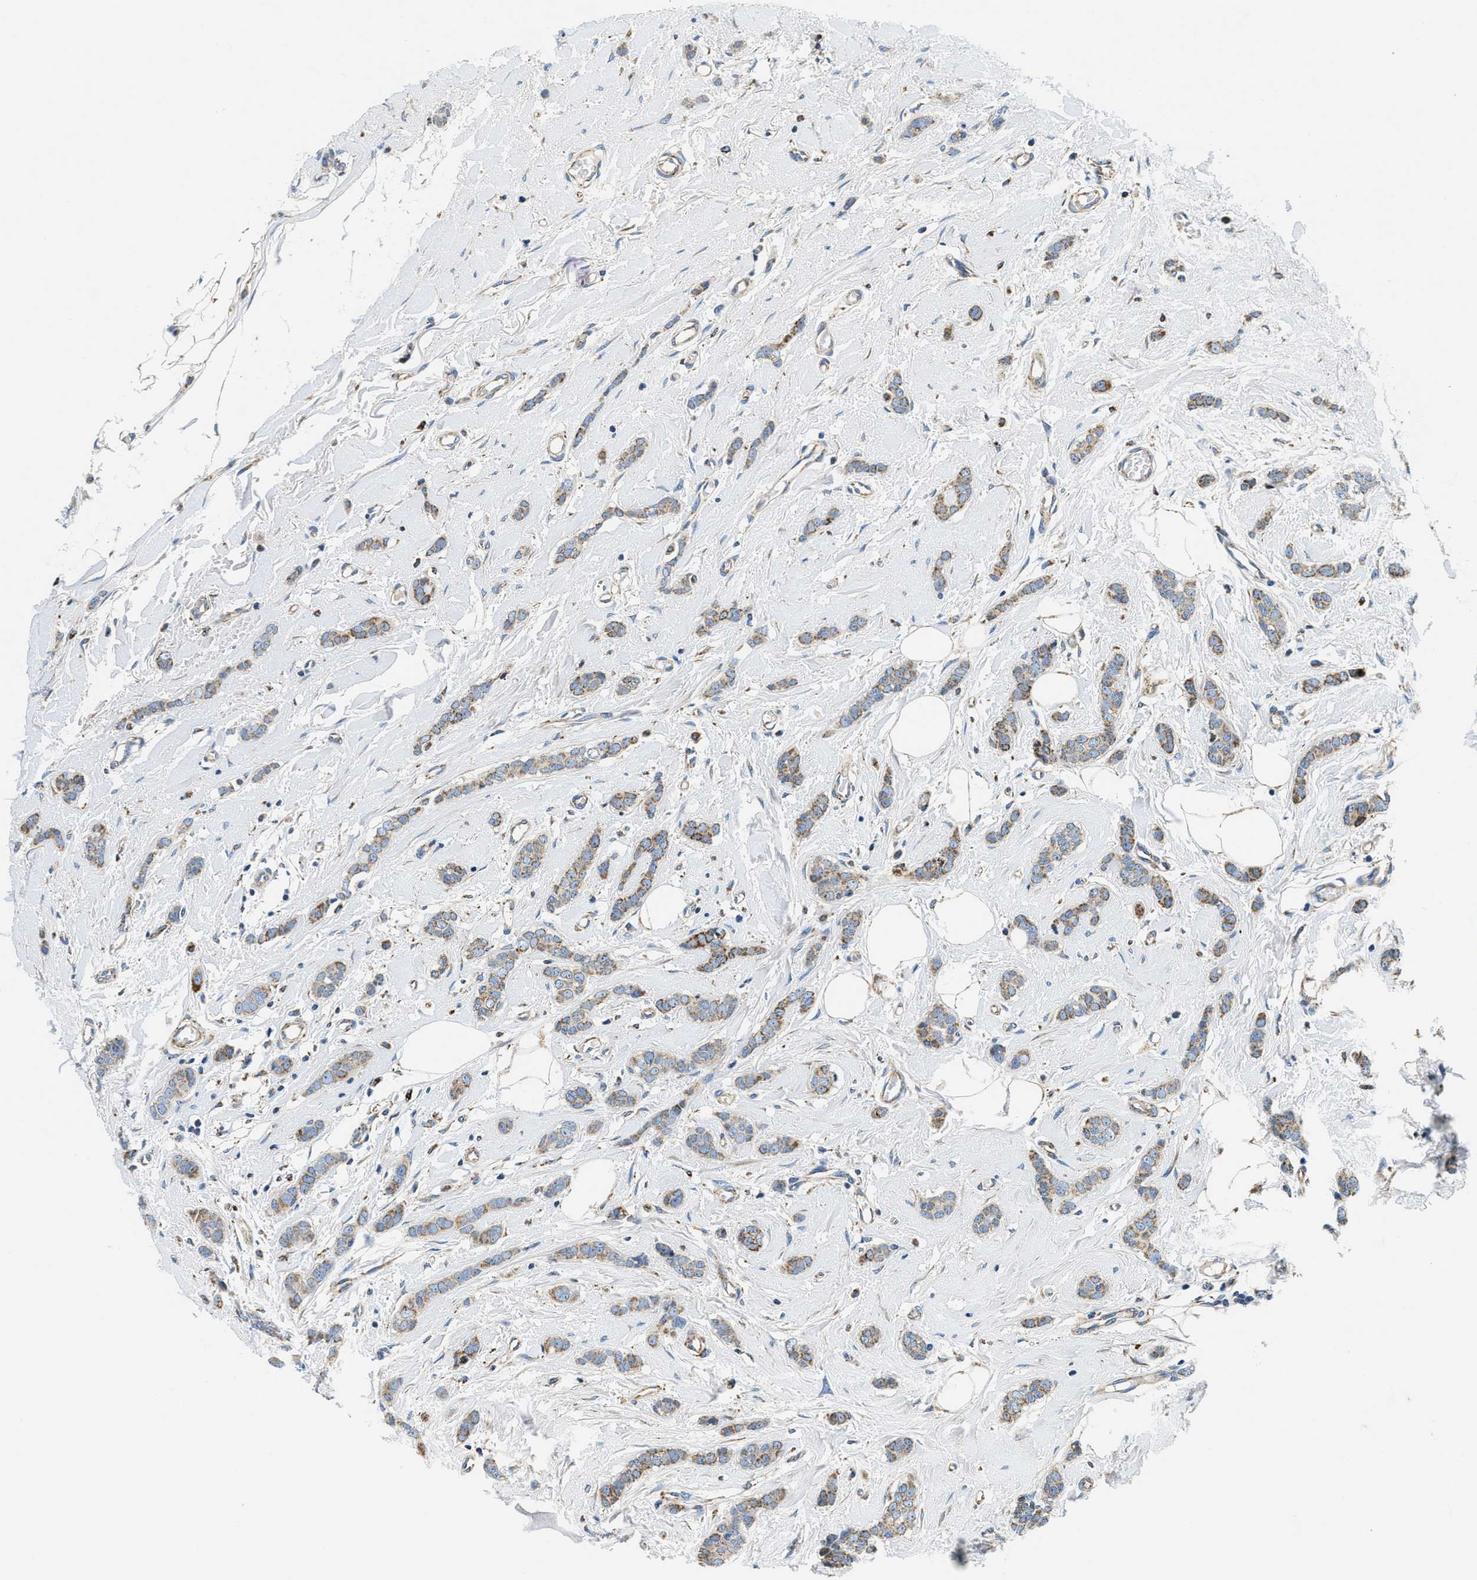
{"staining": {"intensity": "moderate", "quantity": ">75%", "location": "cytoplasmic/membranous"}, "tissue": "breast cancer", "cell_type": "Tumor cells", "image_type": "cancer", "snomed": [{"axis": "morphology", "description": "Lobular carcinoma"}, {"axis": "topography", "description": "Skin"}, {"axis": "topography", "description": "Breast"}], "caption": "A brown stain labels moderate cytoplasmic/membranous positivity of a protein in human breast cancer tumor cells.", "gene": "SAMD4B", "patient": {"sex": "female", "age": 46}}